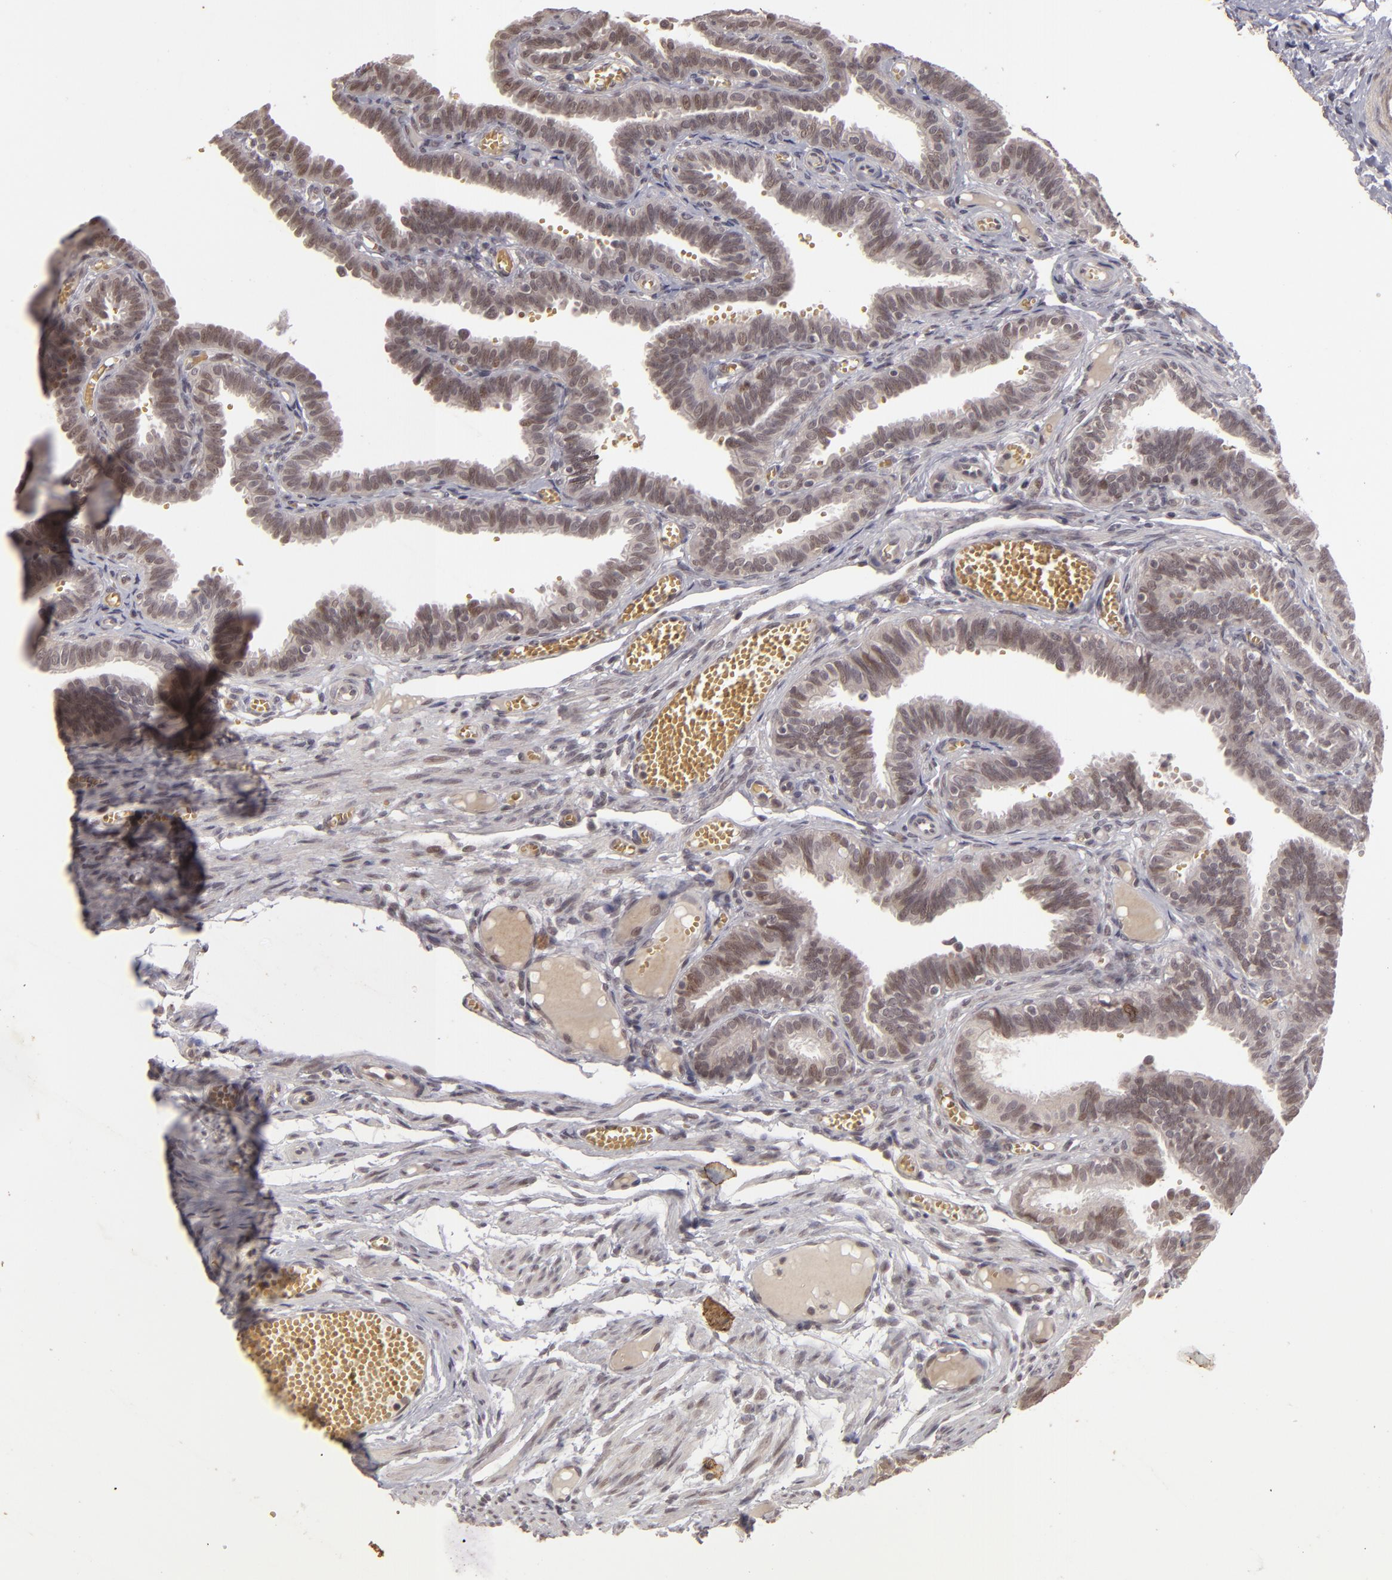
{"staining": {"intensity": "weak", "quantity": "25%-75%", "location": "cytoplasmic/membranous"}, "tissue": "fallopian tube", "cell_type": "Glandular cells", "image_type": "normal", "snomed": [{"axis": "morphology", "description": "Normal tissue, NOS"}, {"axis": "topography", "description": "Fallopian tube"}], "caption": "Fallopian tube stained for a protein (brown) shows weak cytoplasmic/membranous positive positivity in approximately 25%-75% of glandular cells.", "gene": "DFFA", "patient": {"sex": "female", "age": 29}}